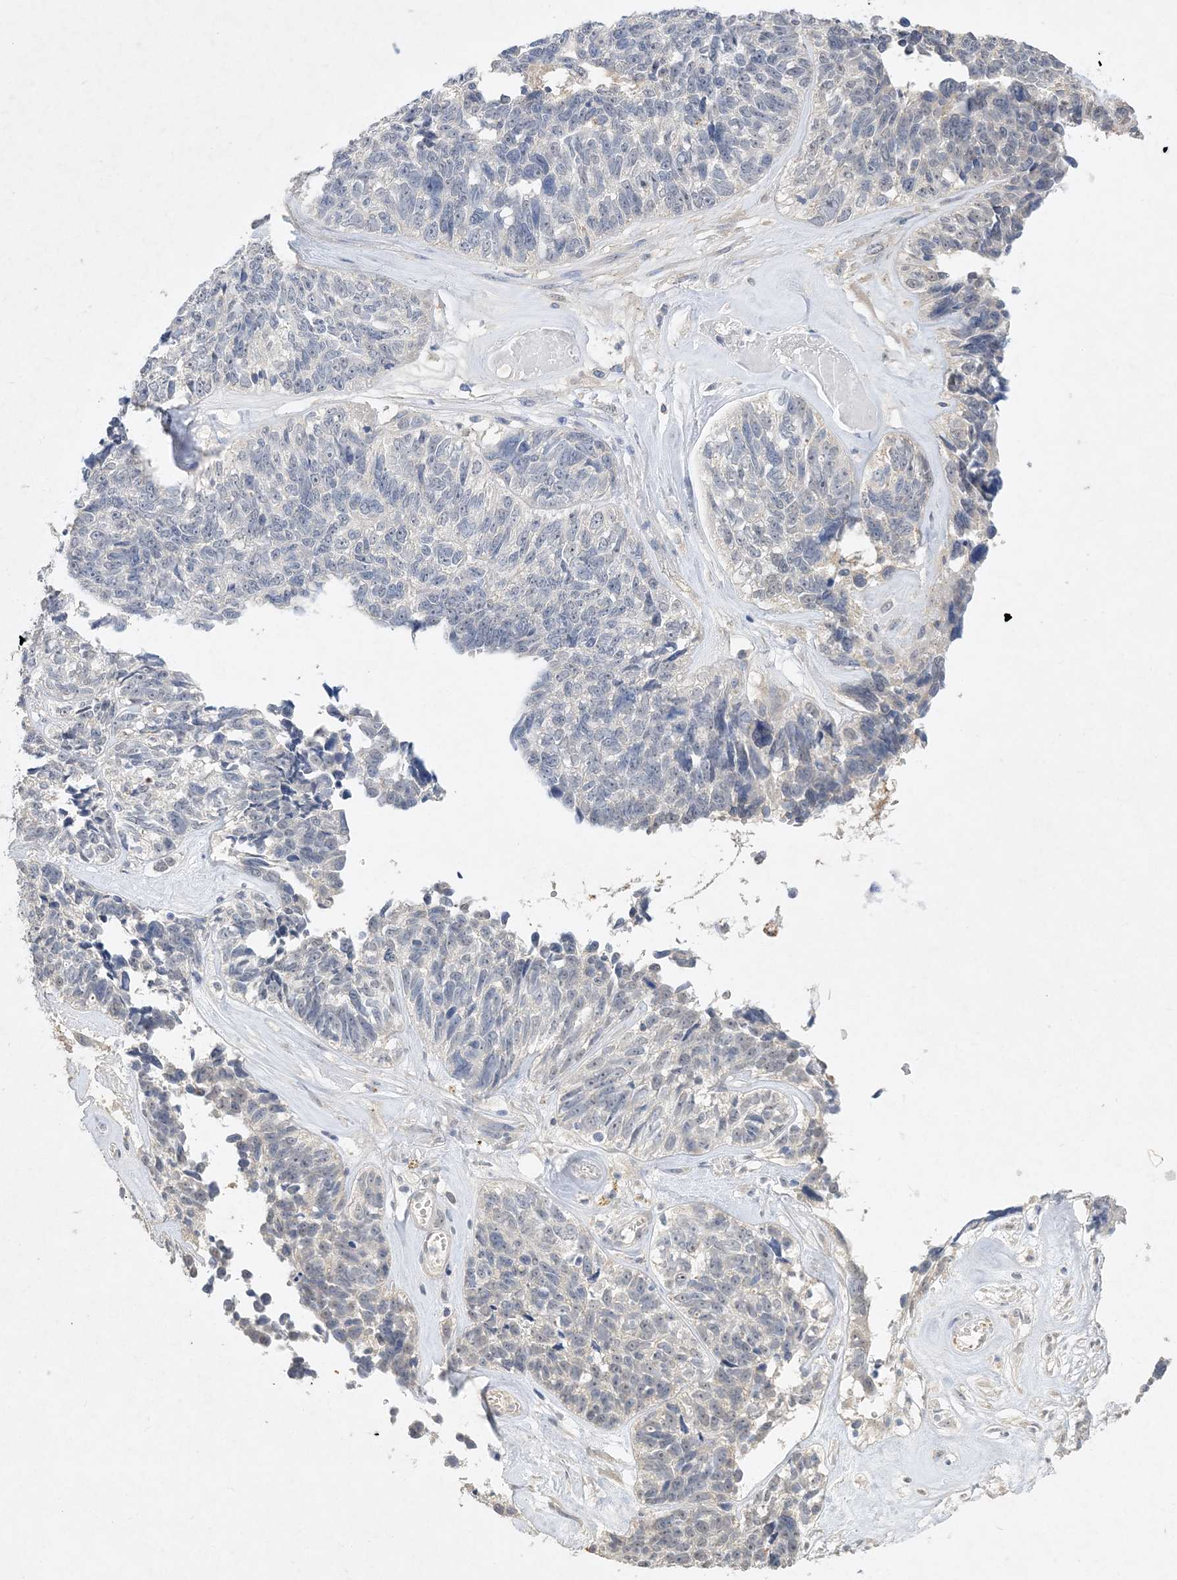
{"staining": {"intensity": "negative", "quantity": "none", "location": "none"}, "tissue": "ovarian cancer", "cell_type": "Tumor cells", "image_type": "cancer", "snomed": [{"axis": "morphology", "description": "Cystadenocarcinoma, serous, NOS"}, {"axis": "topography", "description": "Ovary"}], "caption": "A photomicrograph of human ovarian serous cystadenocarcinoma is negative for staining in tumor cells.", "gene": "C11orf58", "patient": {"sex": "female", "age": 79}}